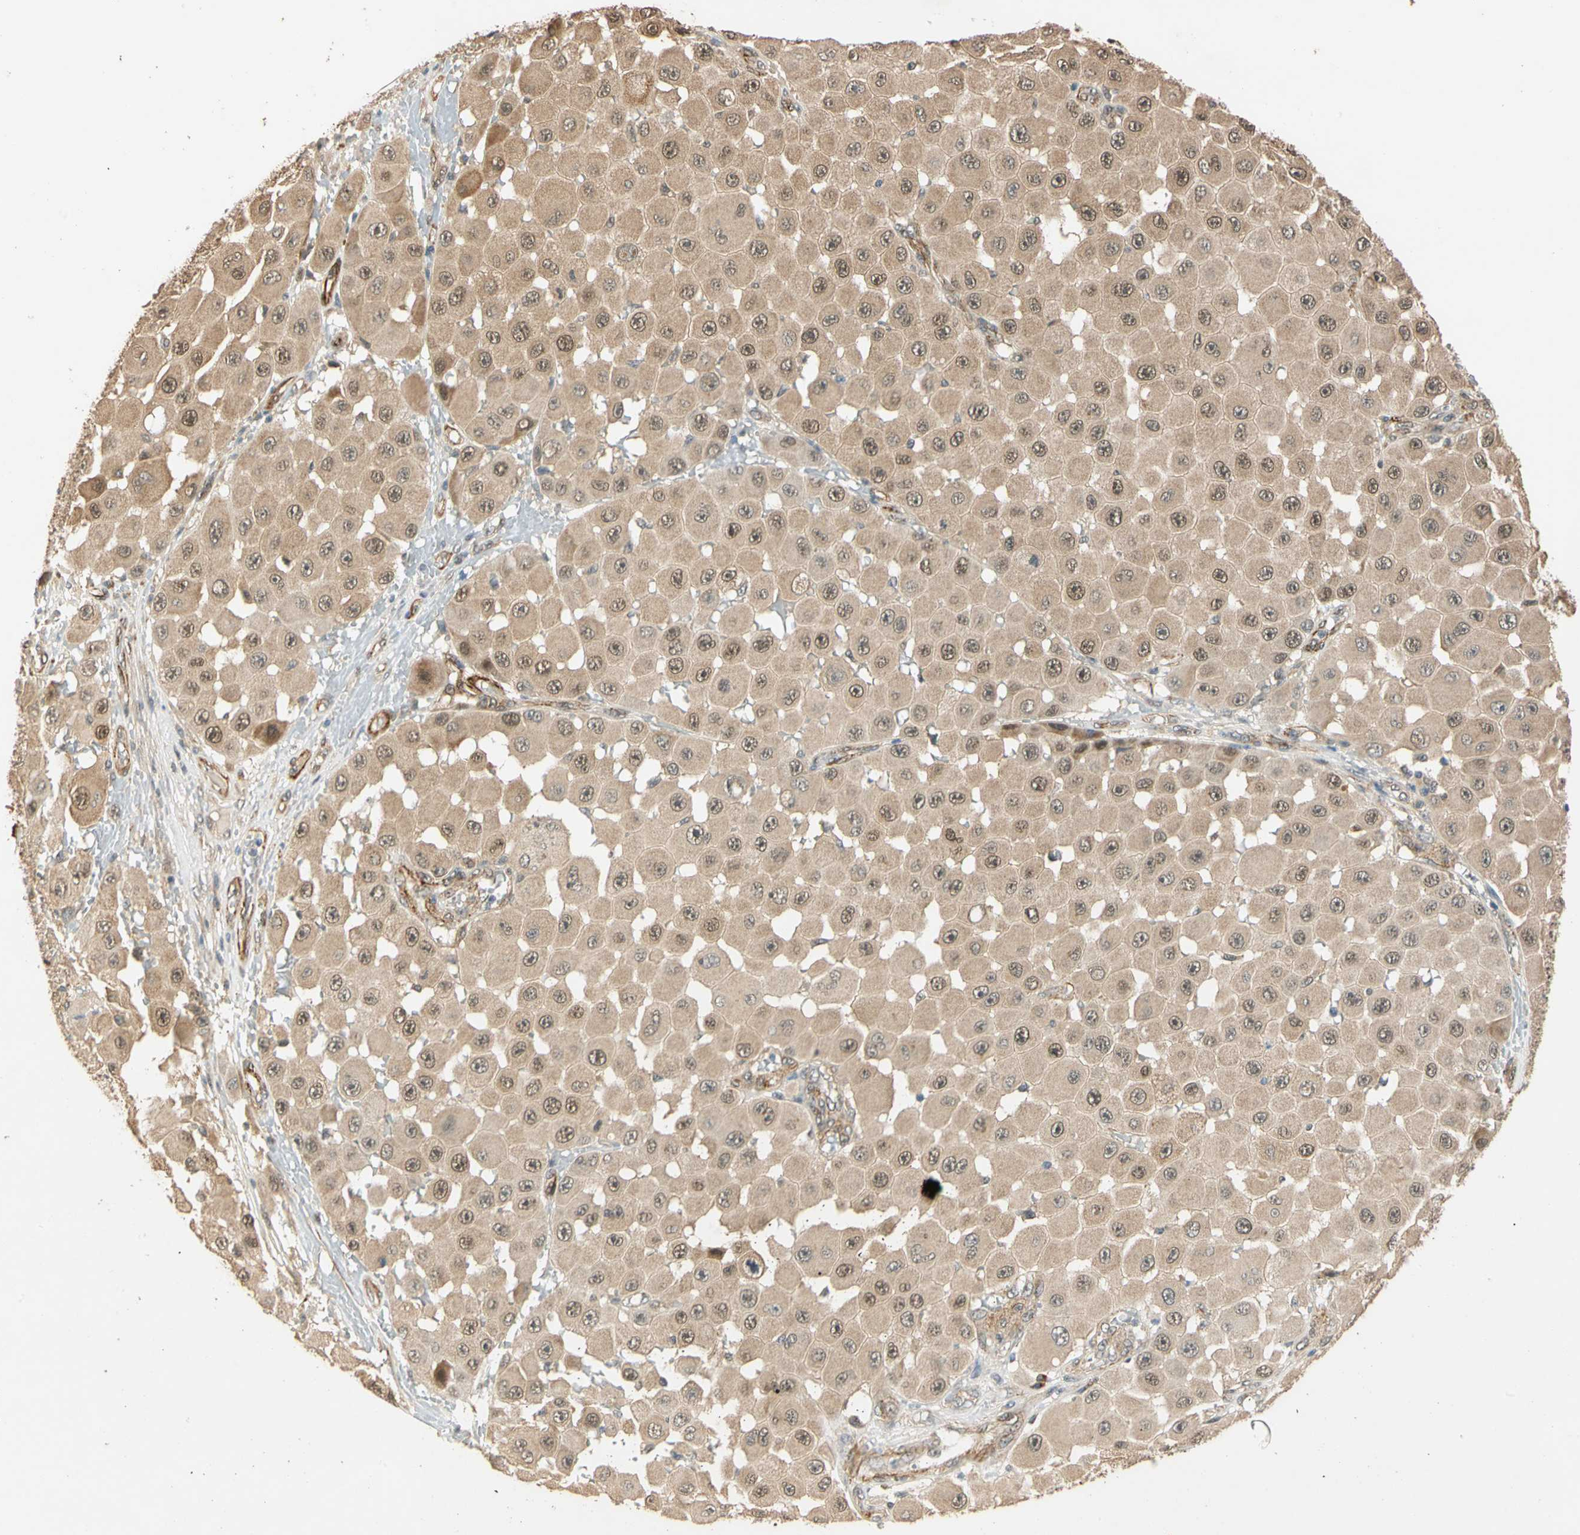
{"staining": {"intensity": "weak", "quantity": ">75%", "location": "cytoplasmic/membranous"}, "tissue": "melanoma", "cell_type": "Tumor cells", "image_type": "cancer", "snomed": [{"axis": "morphology", "description": "Malignant melanoma, NOS"}, {"axis": "topography", "description": "Skin"}], "caption": "Immunohistochemical staining of malignant melanoma reveals low levels of weak cytoplasmic/membranous expression in approximately >75% of tumor cells.", "gene": "QSER1", "patient": {"sex": "female", "age": 81}}